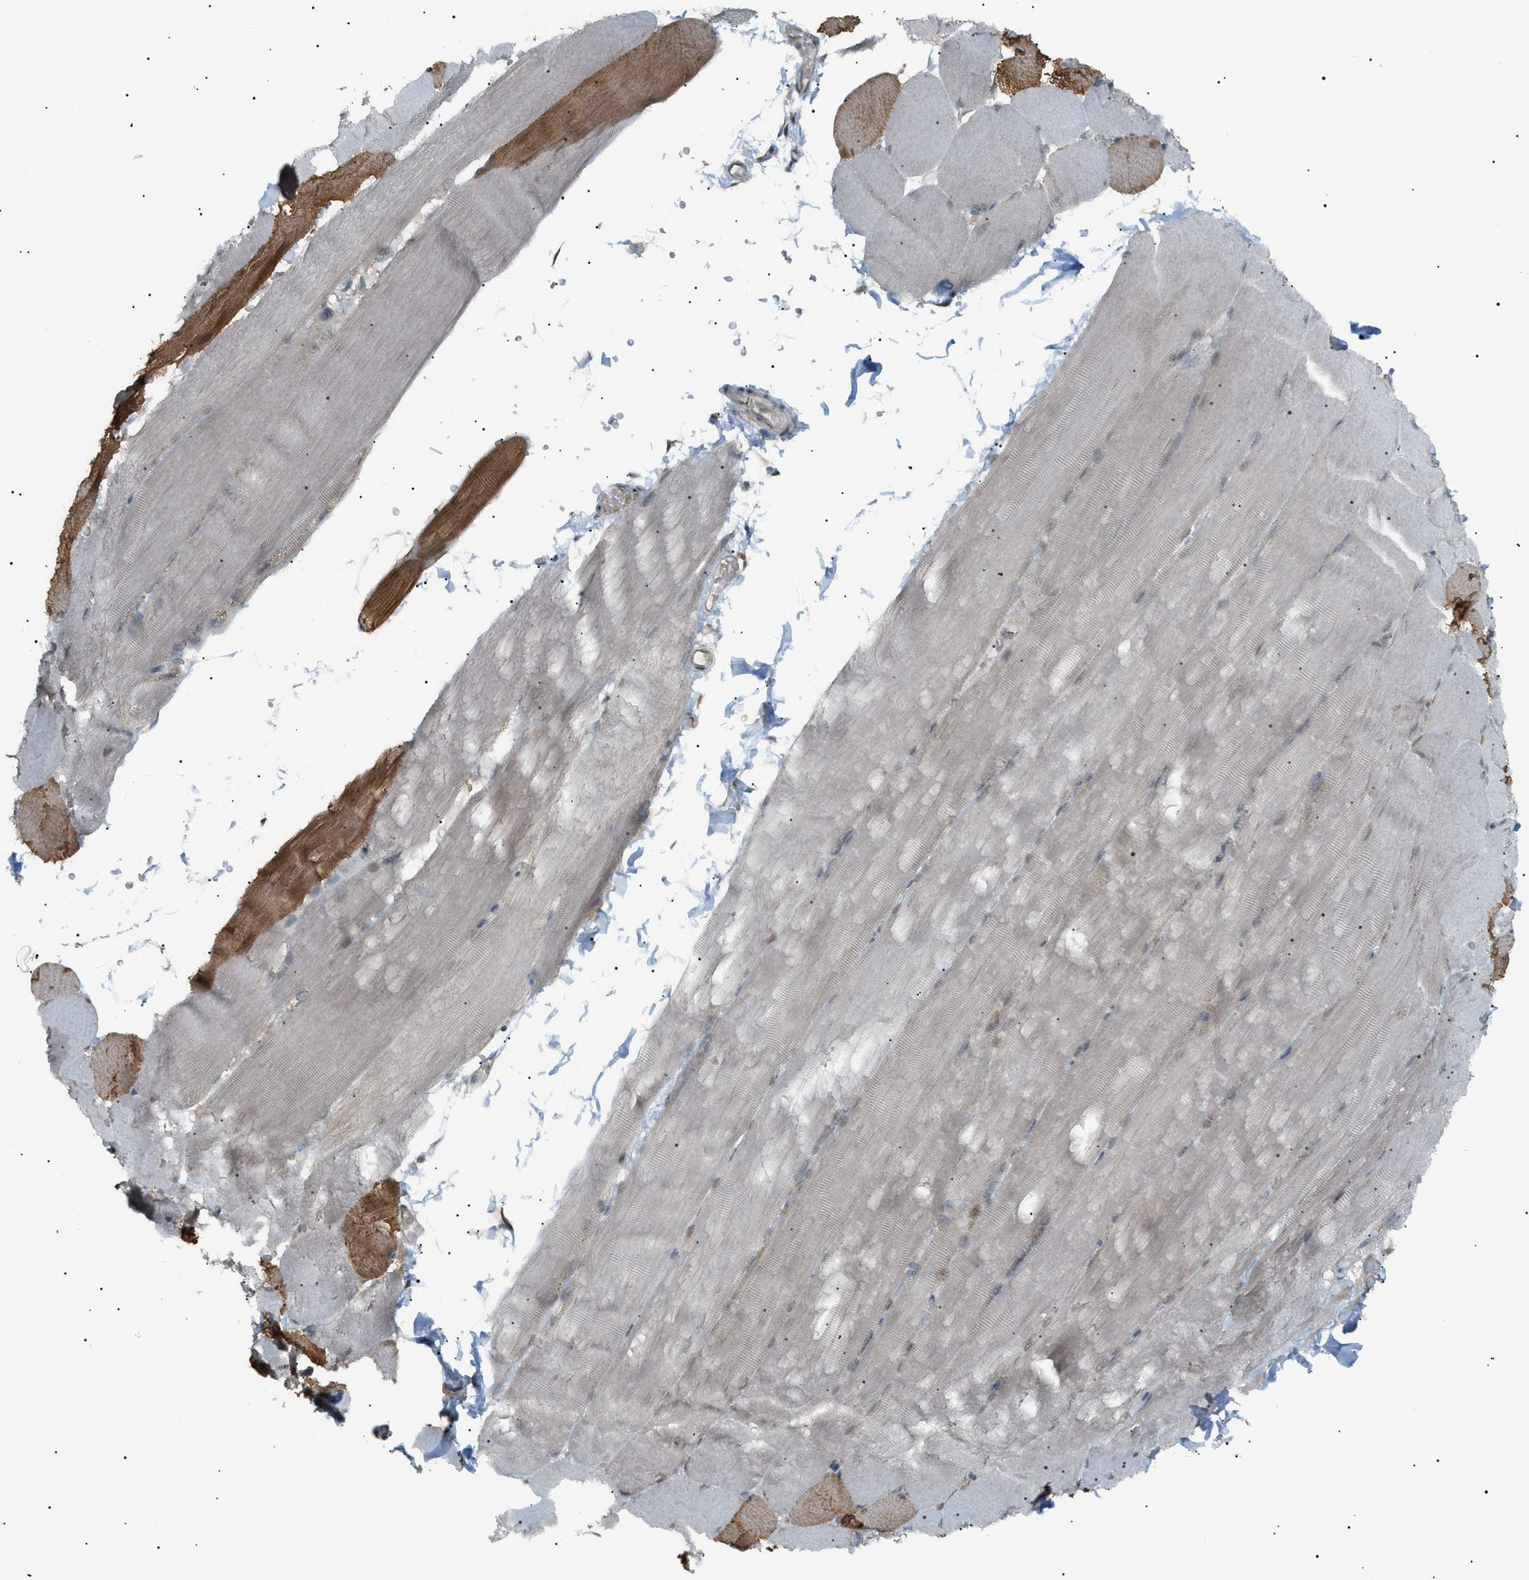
{"staining": {"intensity": "moderate", "quantity": "25%-75%", "location": "cytoplasmic/membranous"}, "tissue": "skeletal muscle", "cell_type": "Myocytes", "image_type": "normal", "snomed": [{"axis": "morphology", "description": "Normal tissue, NOS"}, {"axis": "topography", "description": "Skin"}, {"axis": "topography", "description": "Skeletal muscle"}], "caption": "This is a histology image of immunohistochemistry staining of normal skeletal muscle, which shows moderate positivity in the cytoplasmic/membranous of myocytes.", "gene": "LPIN2", "patient": {"sex": "male", "age": 83}}